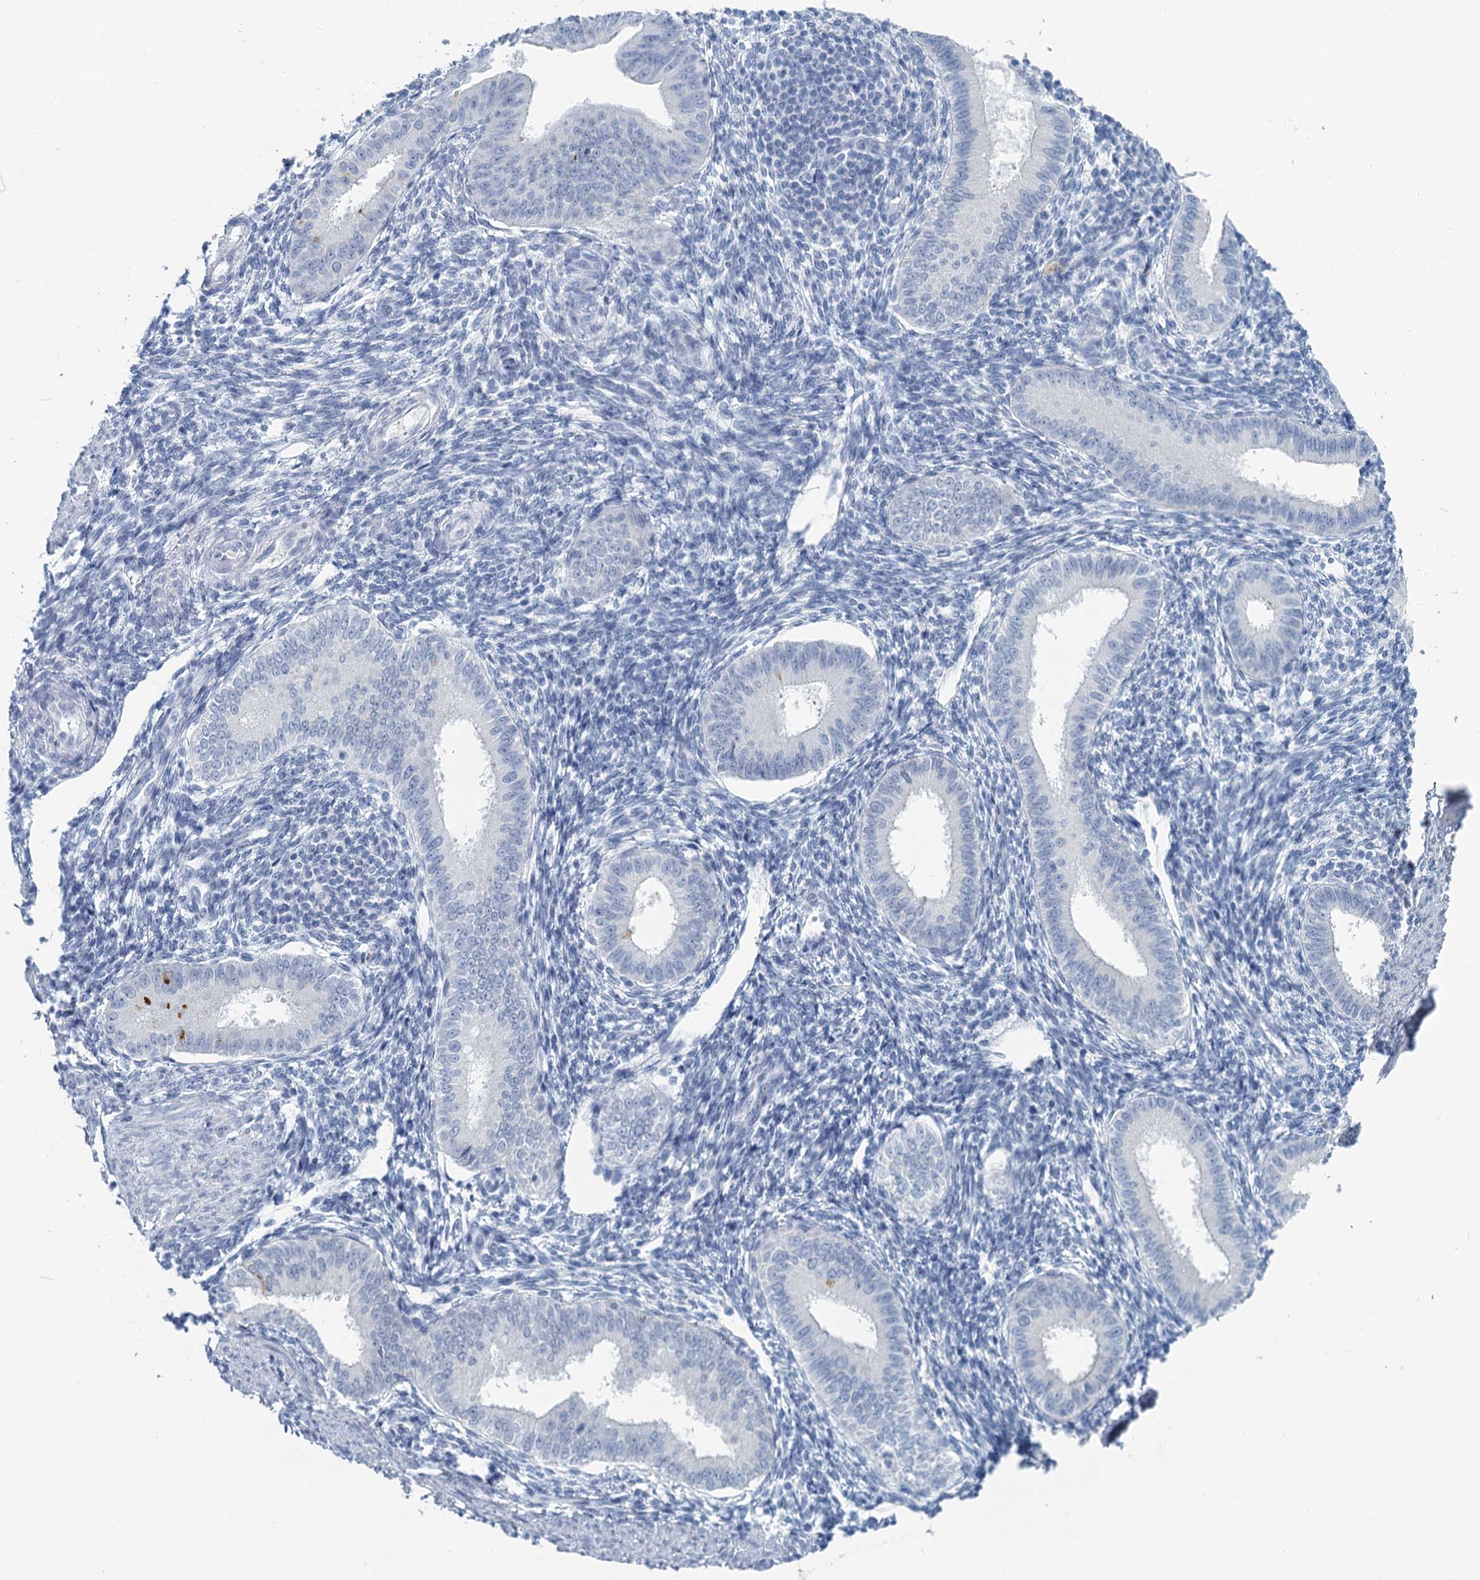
{"staining": {"intensity": "negative", "quantity": "none", "location": "none"}, "tissue": "endometrium", "cell_type": "Cells in endometrial stroma", "image_type": "normal", "snomed": [{"axis": "morphology", "description": "Normal tissue, NOS"}, {"axis": "topography", "description": "Uterus"}, {"axis": "topography", "description": "Endometrium"}], "caption": "Immunohistochemistry (IHC) micrograph of unremarkable endometrium: human endometrium stained with DAB (3,3'-diaminobenzidine) shows no significant protein staining in cells in endometrial stroma.", "gene": "CHGA", "patient": {"sex": "female", "age": 48}}